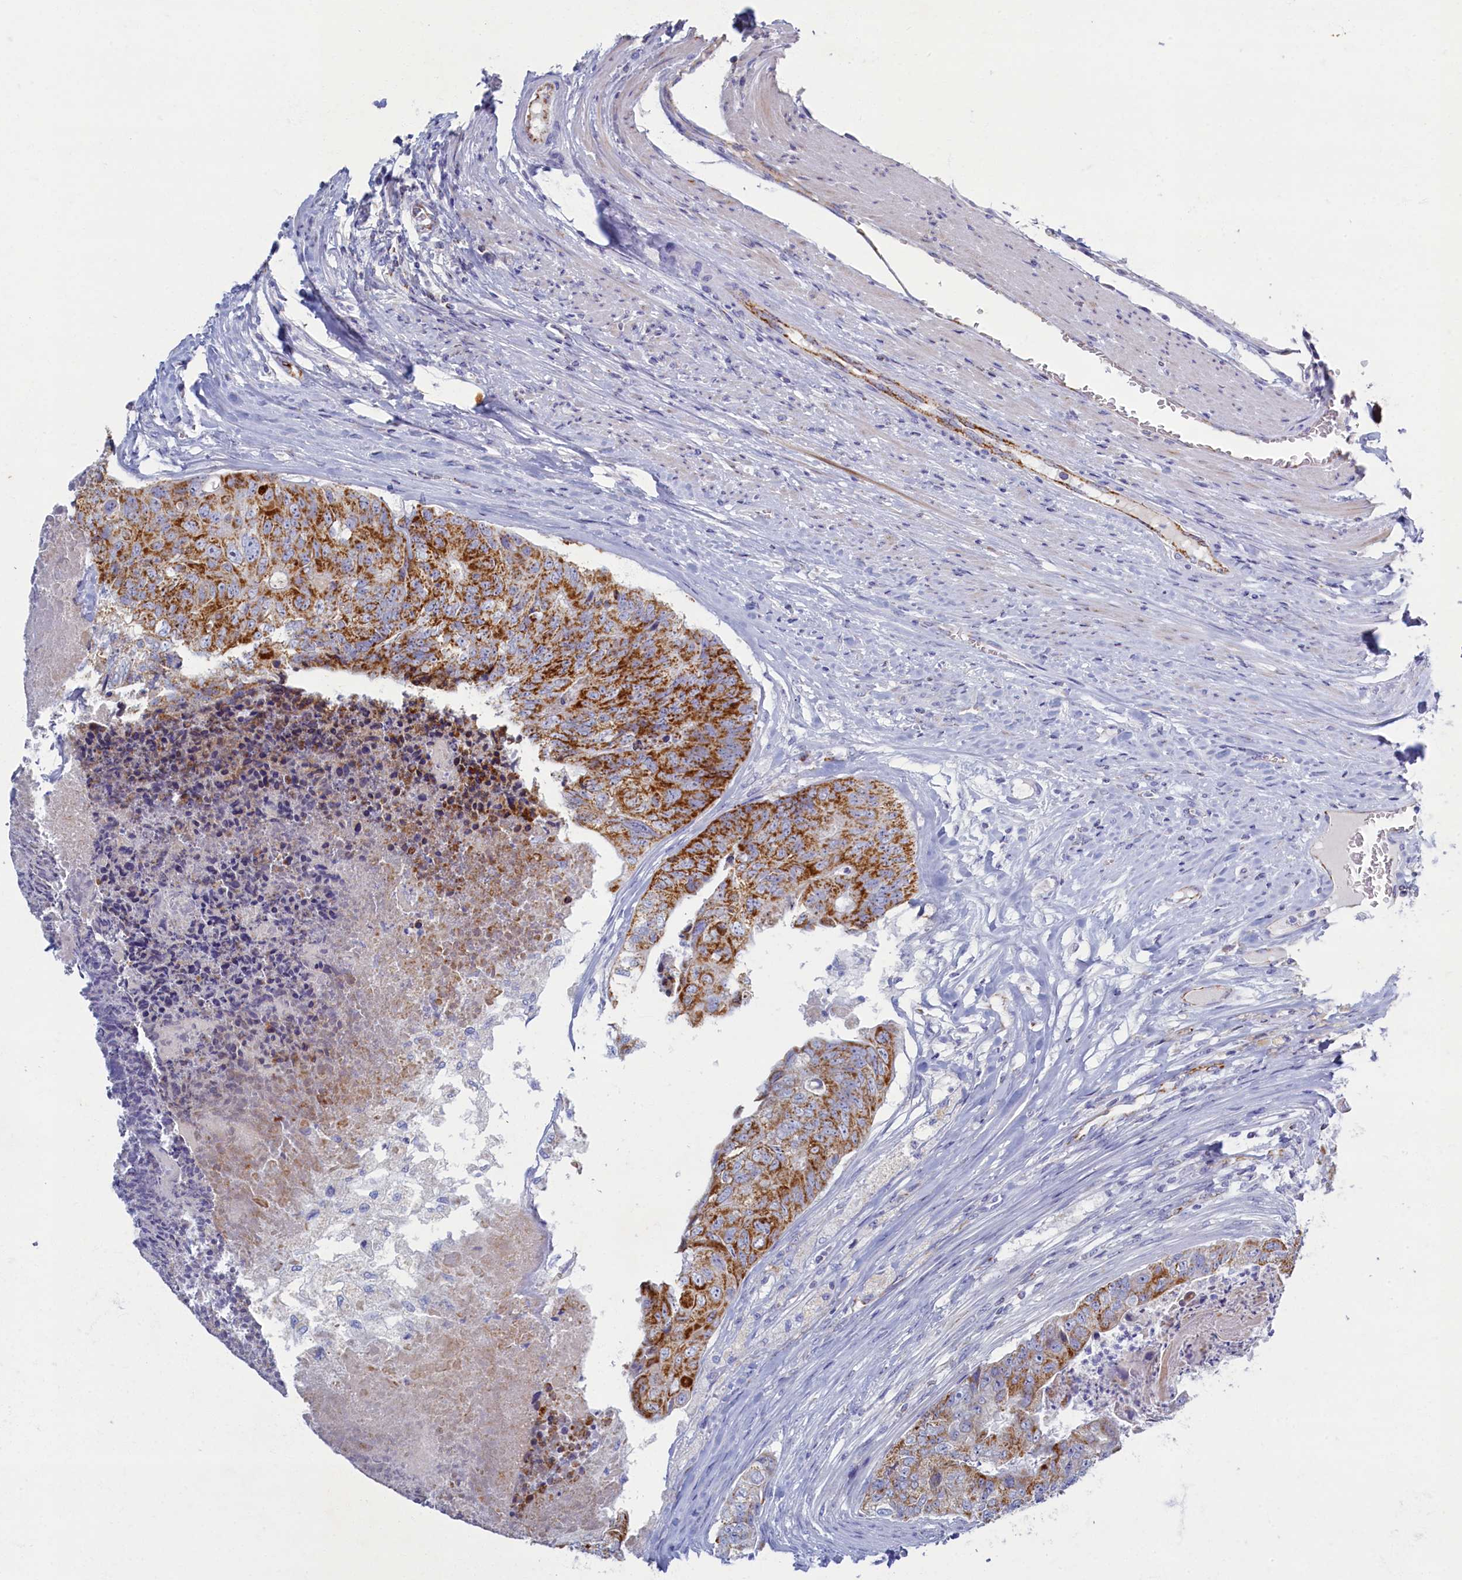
{"staining": {"intensity": "strong", "quantity": ">75%", "location": "cytoplasmic/membranous"}, "tissue": "colorectal cancer", "cell_type": "Tumor cells", "image_type": "cancer", "snomed": [{"axis": "morphology", "description": "Adenocarcinoma, NOS"}, {"axis": "topography", "description": "Colon"}], "caption": "Immunohistochemistry photomicrograph of colorectal cancer (adenocarcinoma) stained for a protein (brown), which exhibits high levels of strong cytoplasmic/membranous staining in about >75% of tumor cells.", "gene": "OCIAD2", "patient": {"sex": "female", "age": 67}}